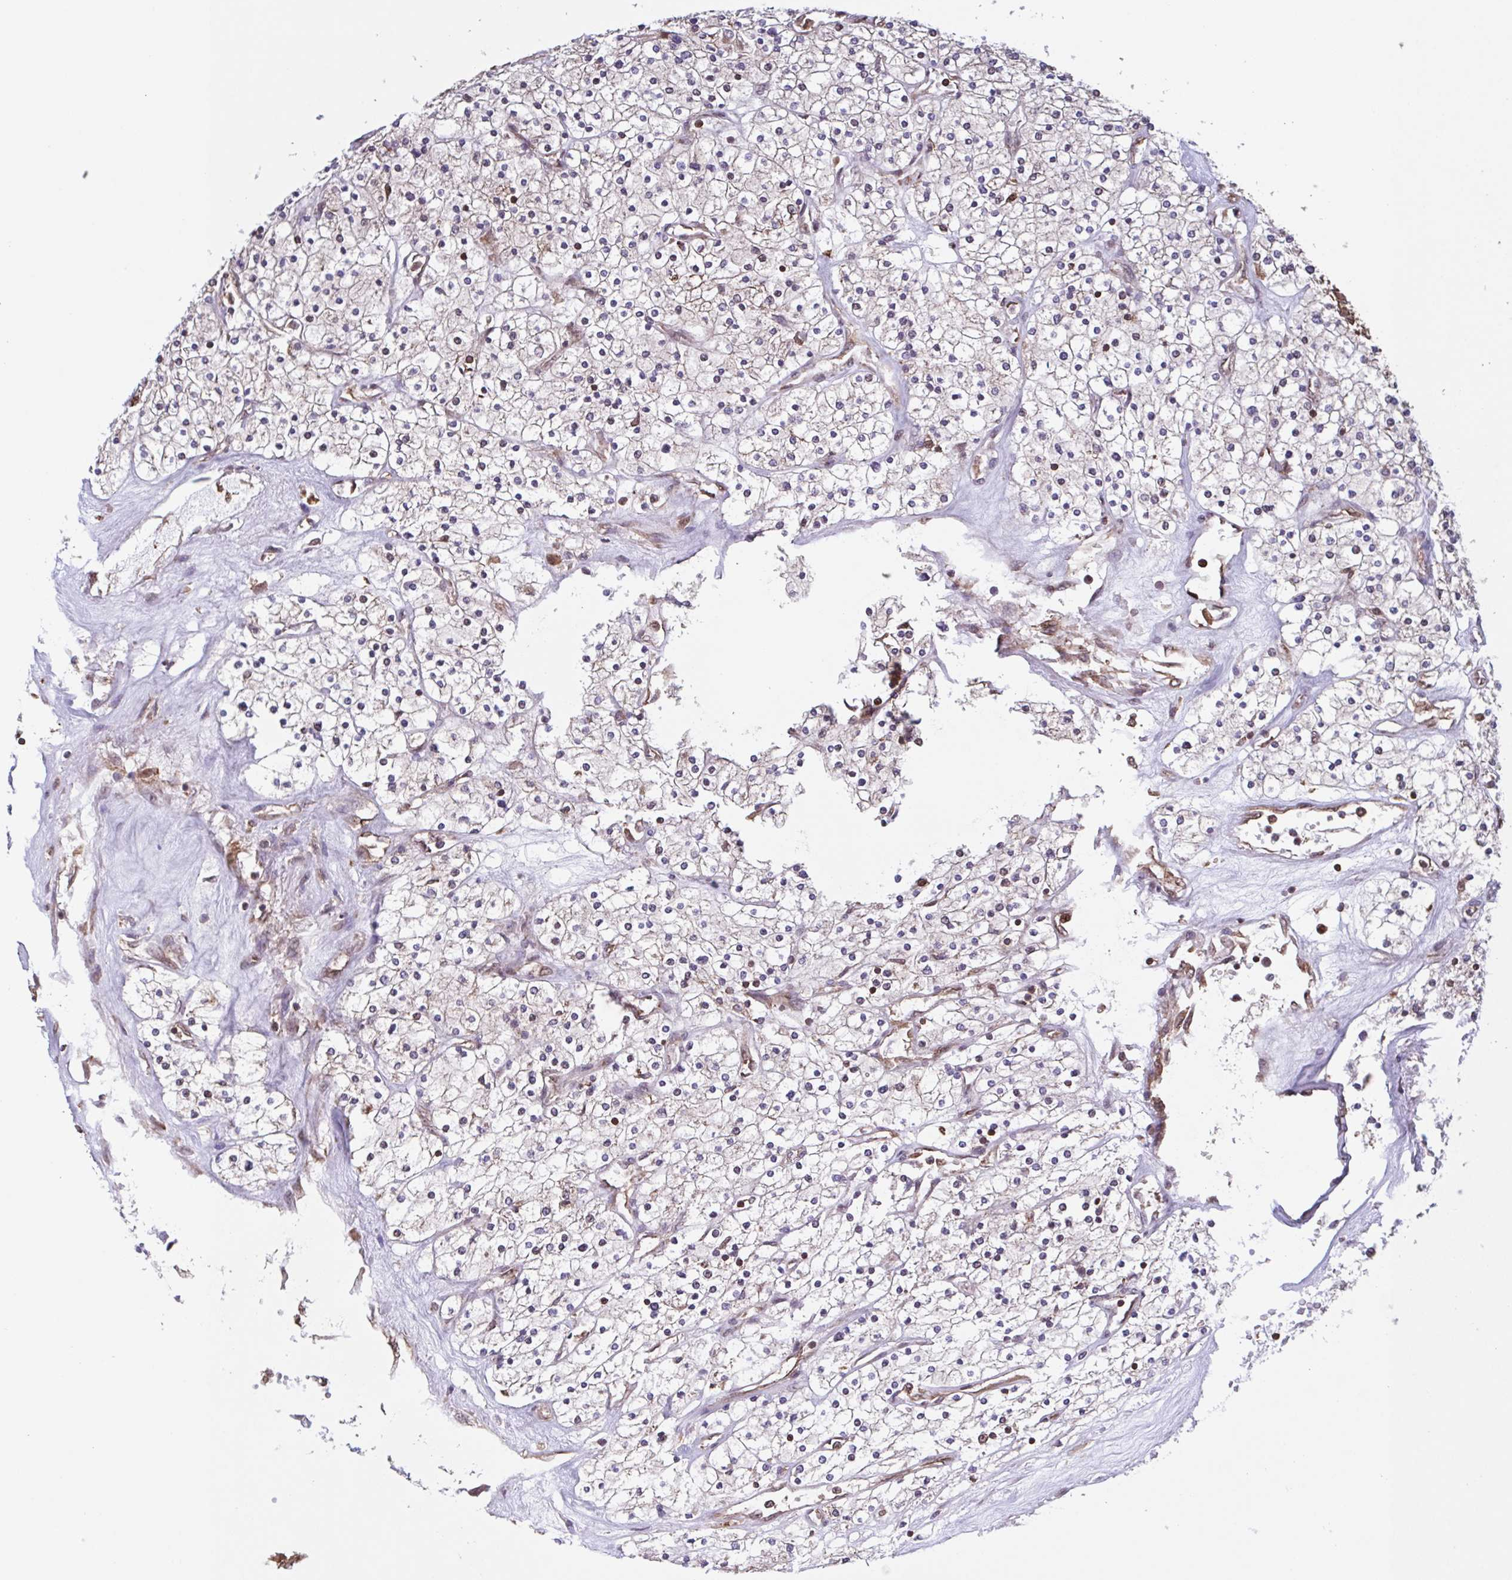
{"staining": {"intensity": "negative", "quantity": "none", "location": "none"}, "tissue": "renal cancer", "cell_type": "Tumor cells", "image_type": "cancer", "snomed": [{"axis": "morphology", "description": "Adenocarcinoma, NOS"}, {"axis": "topography", "description": "Kidney"}], "caption": "IHC of human renal cancer reveals no expression in tumor cells. (DAB IHC, high magnification).", "gene": "SEC63", "patient": {"sex": "male", "age": 80}}